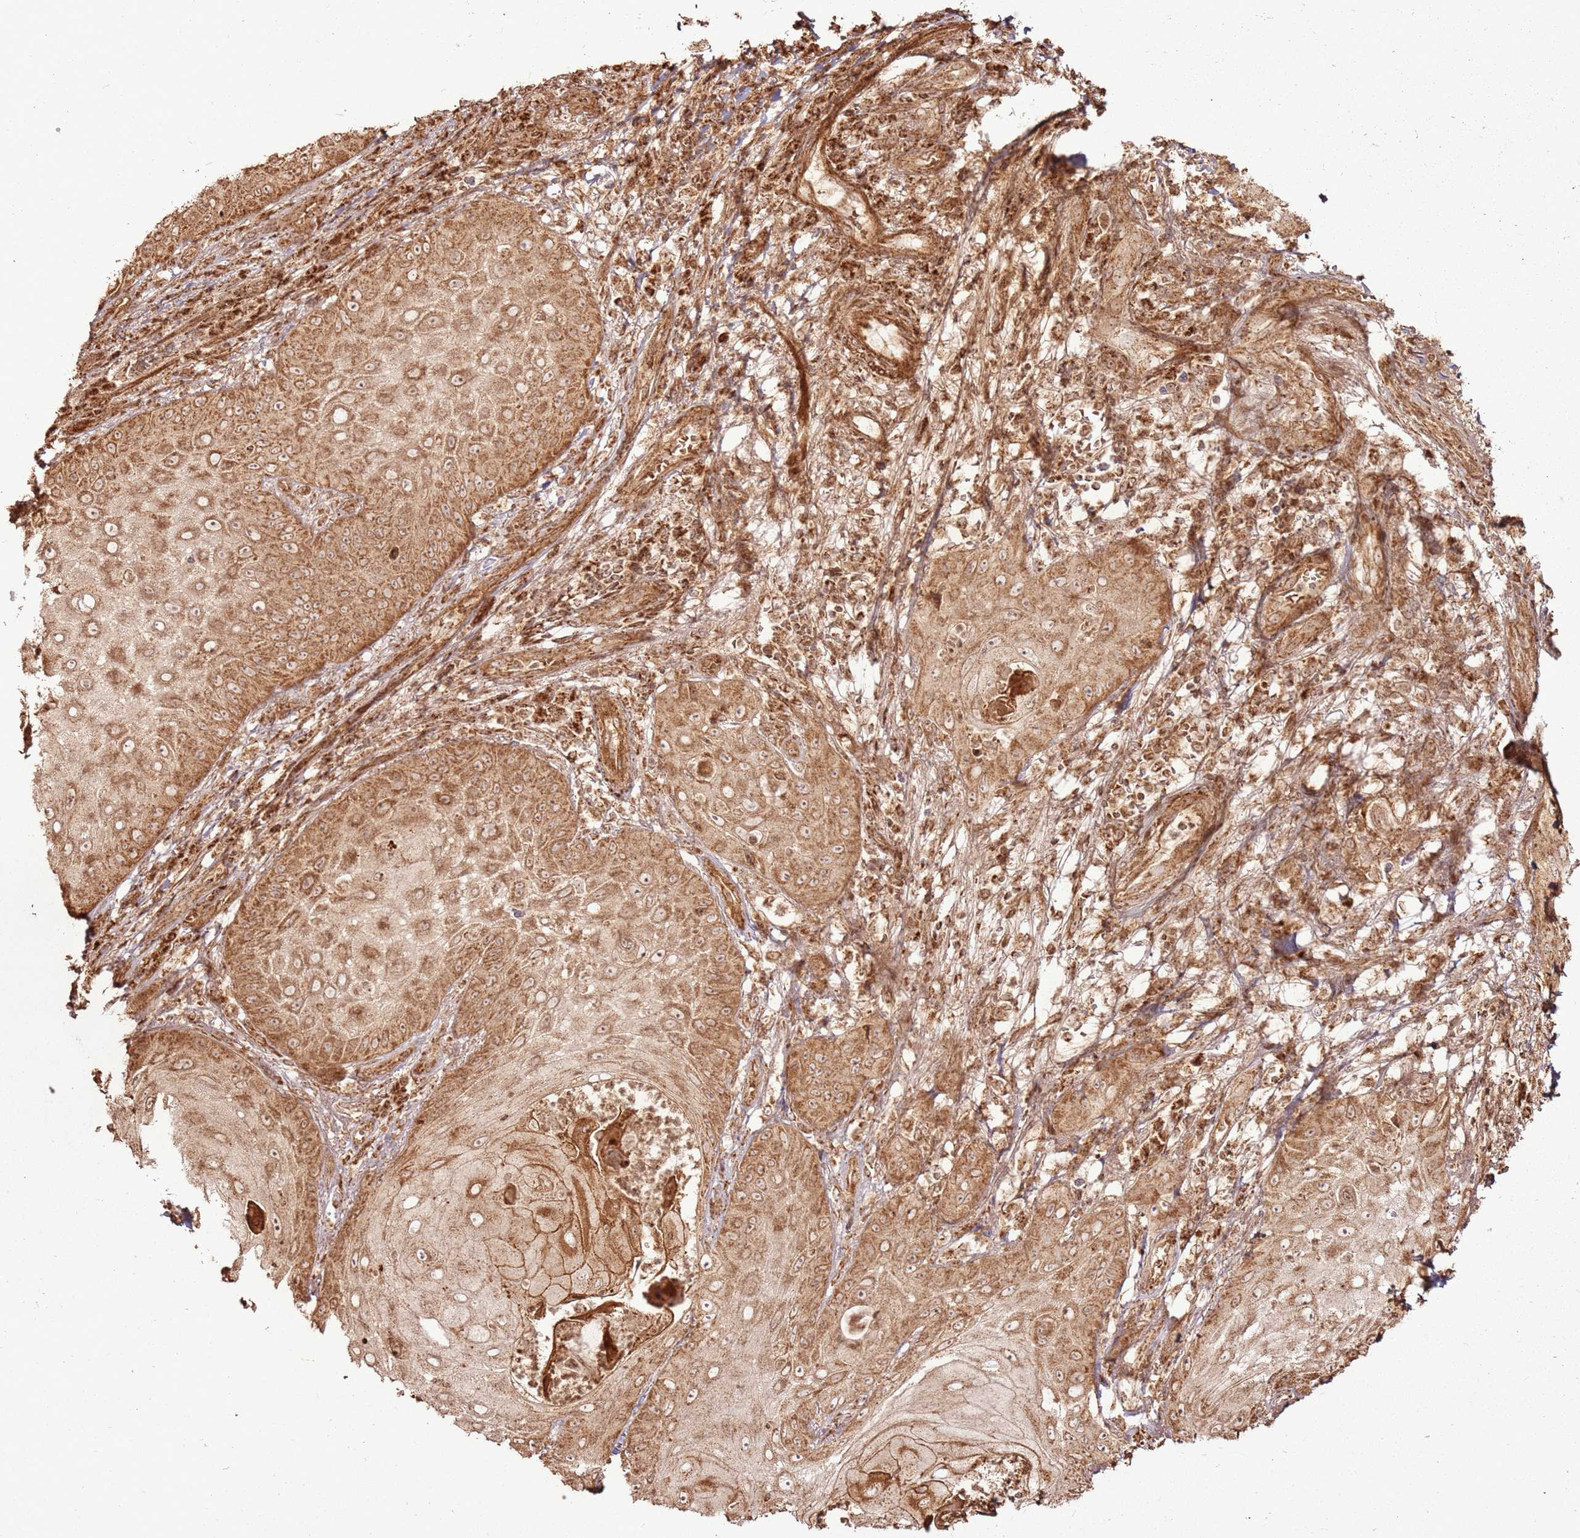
{"staining": {"intensity": "moderate", "quantity": ">75%", "location": "cytoplasmic/membranous"}, "tissue": "skin cancer", "cell_type": "Tumor cells", "image_type": "cancer", "snomed": [{"axis": "morphology", "description": "Squamous cell carcinoma, NOS"}, {"axis": "topography", "description": "Skin"}], "caption": "Human skin cancer stained with a protein marker displays moderate staining in tumor cells.", "gene": "MRPS6", "patient": {"sex": "male", "age": 70}}